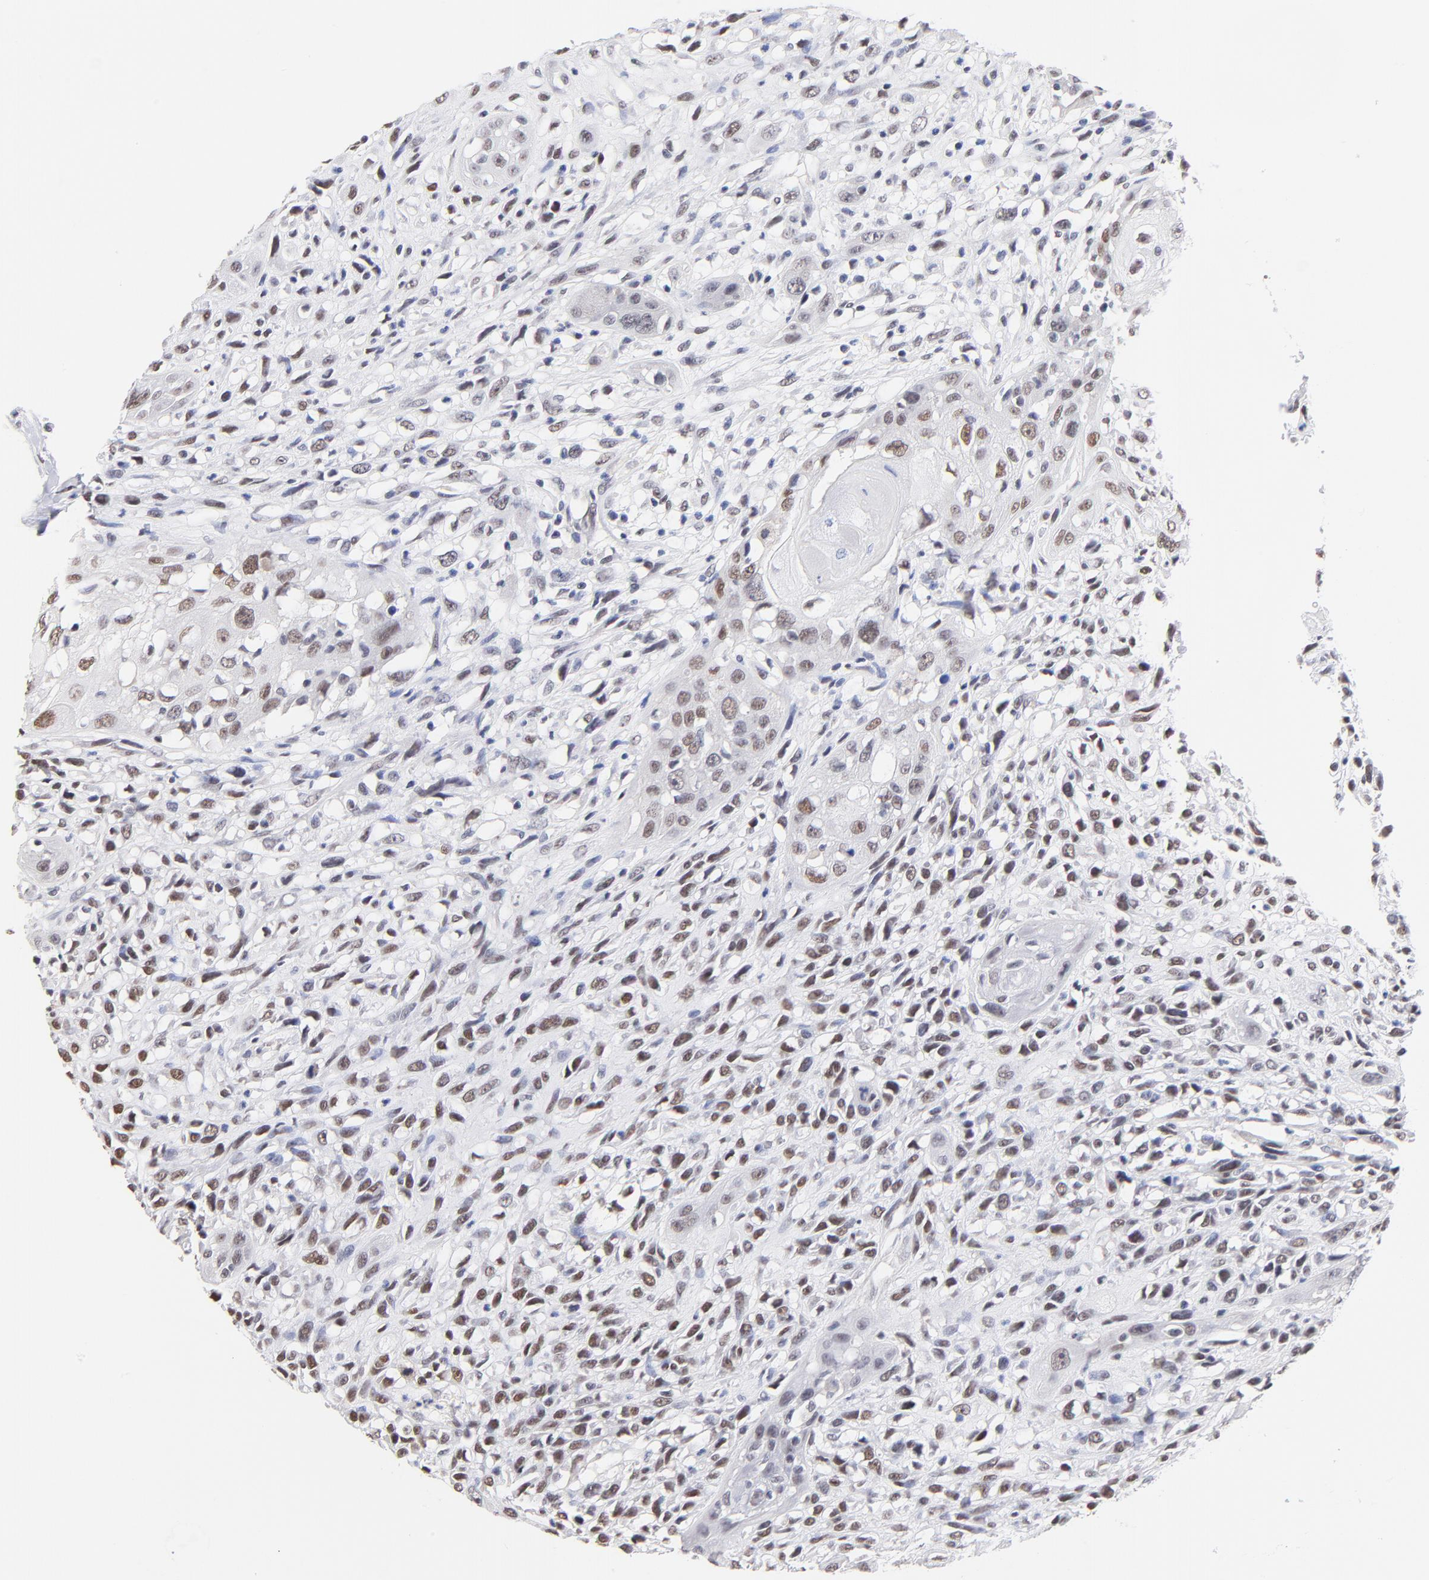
{"staining": {"intensity": "moderate", "quantity": ">75%", "location": "nuclear"}, "tissue": "head and neck cancer", "cell_type": "Tumor cells", "image_type": "cancer", "snomed": [{"axis": "morphology", "description": "Necrosis, NOS"}, {"axis": "morphology", "description": "Neoplasm, malignant, NOS"}, {"axis": "topography", "description": "Salivary gland"}, {"axis": "topography", "description": "Head-Neck"}], "caption": "Head and neck cancer stained for a protein shows moderate nuclear positivity in tumor cells.", "gene": "ZNF74", "patient": {"sex": "male", "age": 43}}